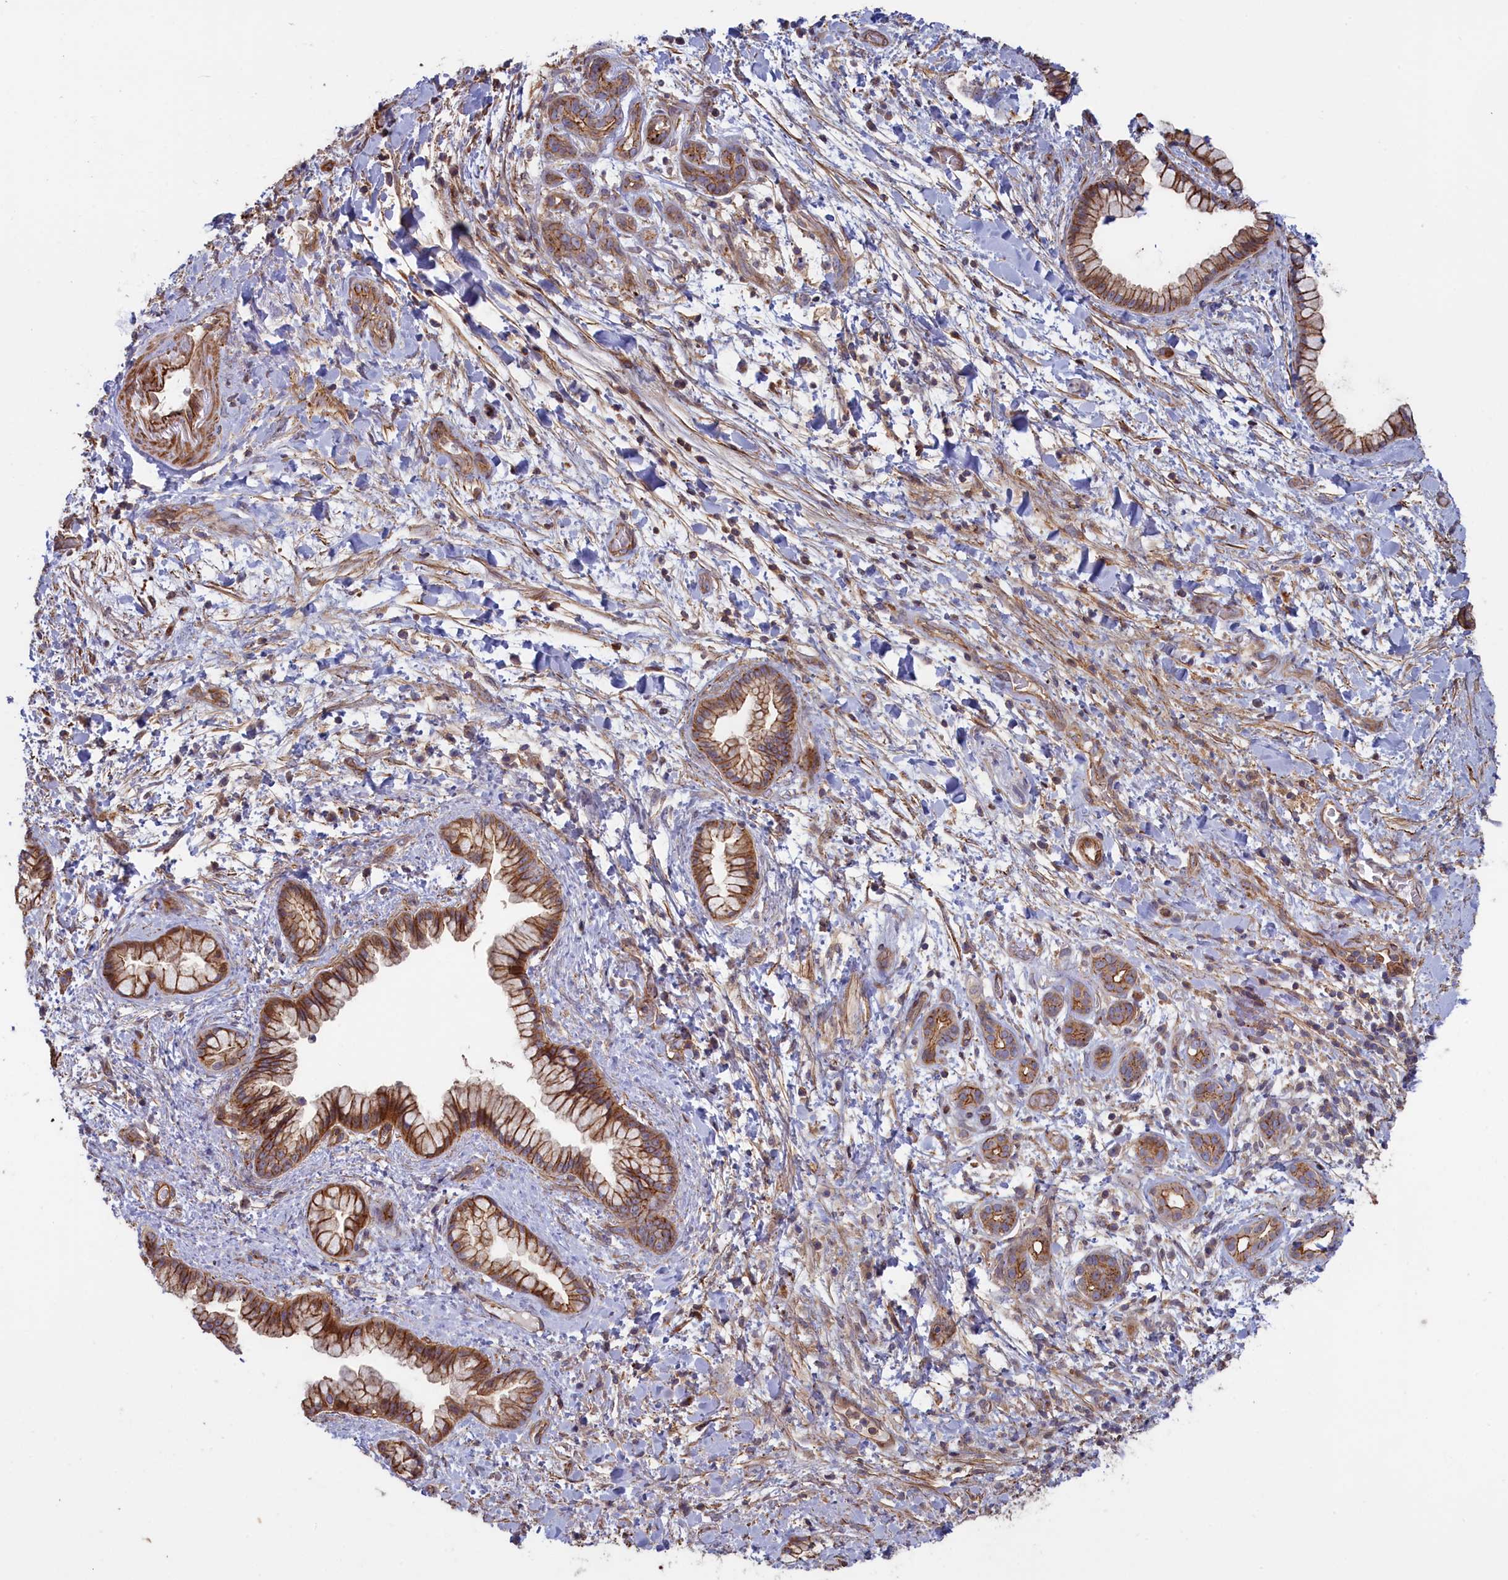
{"staining": {"intensity": "moderate", "quantity": ">75%", "location": "cytoplasmic/membranous"}, "tissue": "pancreatic cancer", "cell_type": "Tumor cells", "image_type": "cancer", "snomed": [{"axis": "morphology", "description": "Adenocarcinoma, NOS"}, {"axis": "topography", "description": "Pancreas"}], "caption": "A histopathology image of pancreatic cancer (adenocarcinoma) stained for a protein demonstrates moderate cytoplasmic/membranous brown staining in tumor cells.", "gene": "ANKRD27", "patient": {"sex": "female", "age": 78}}